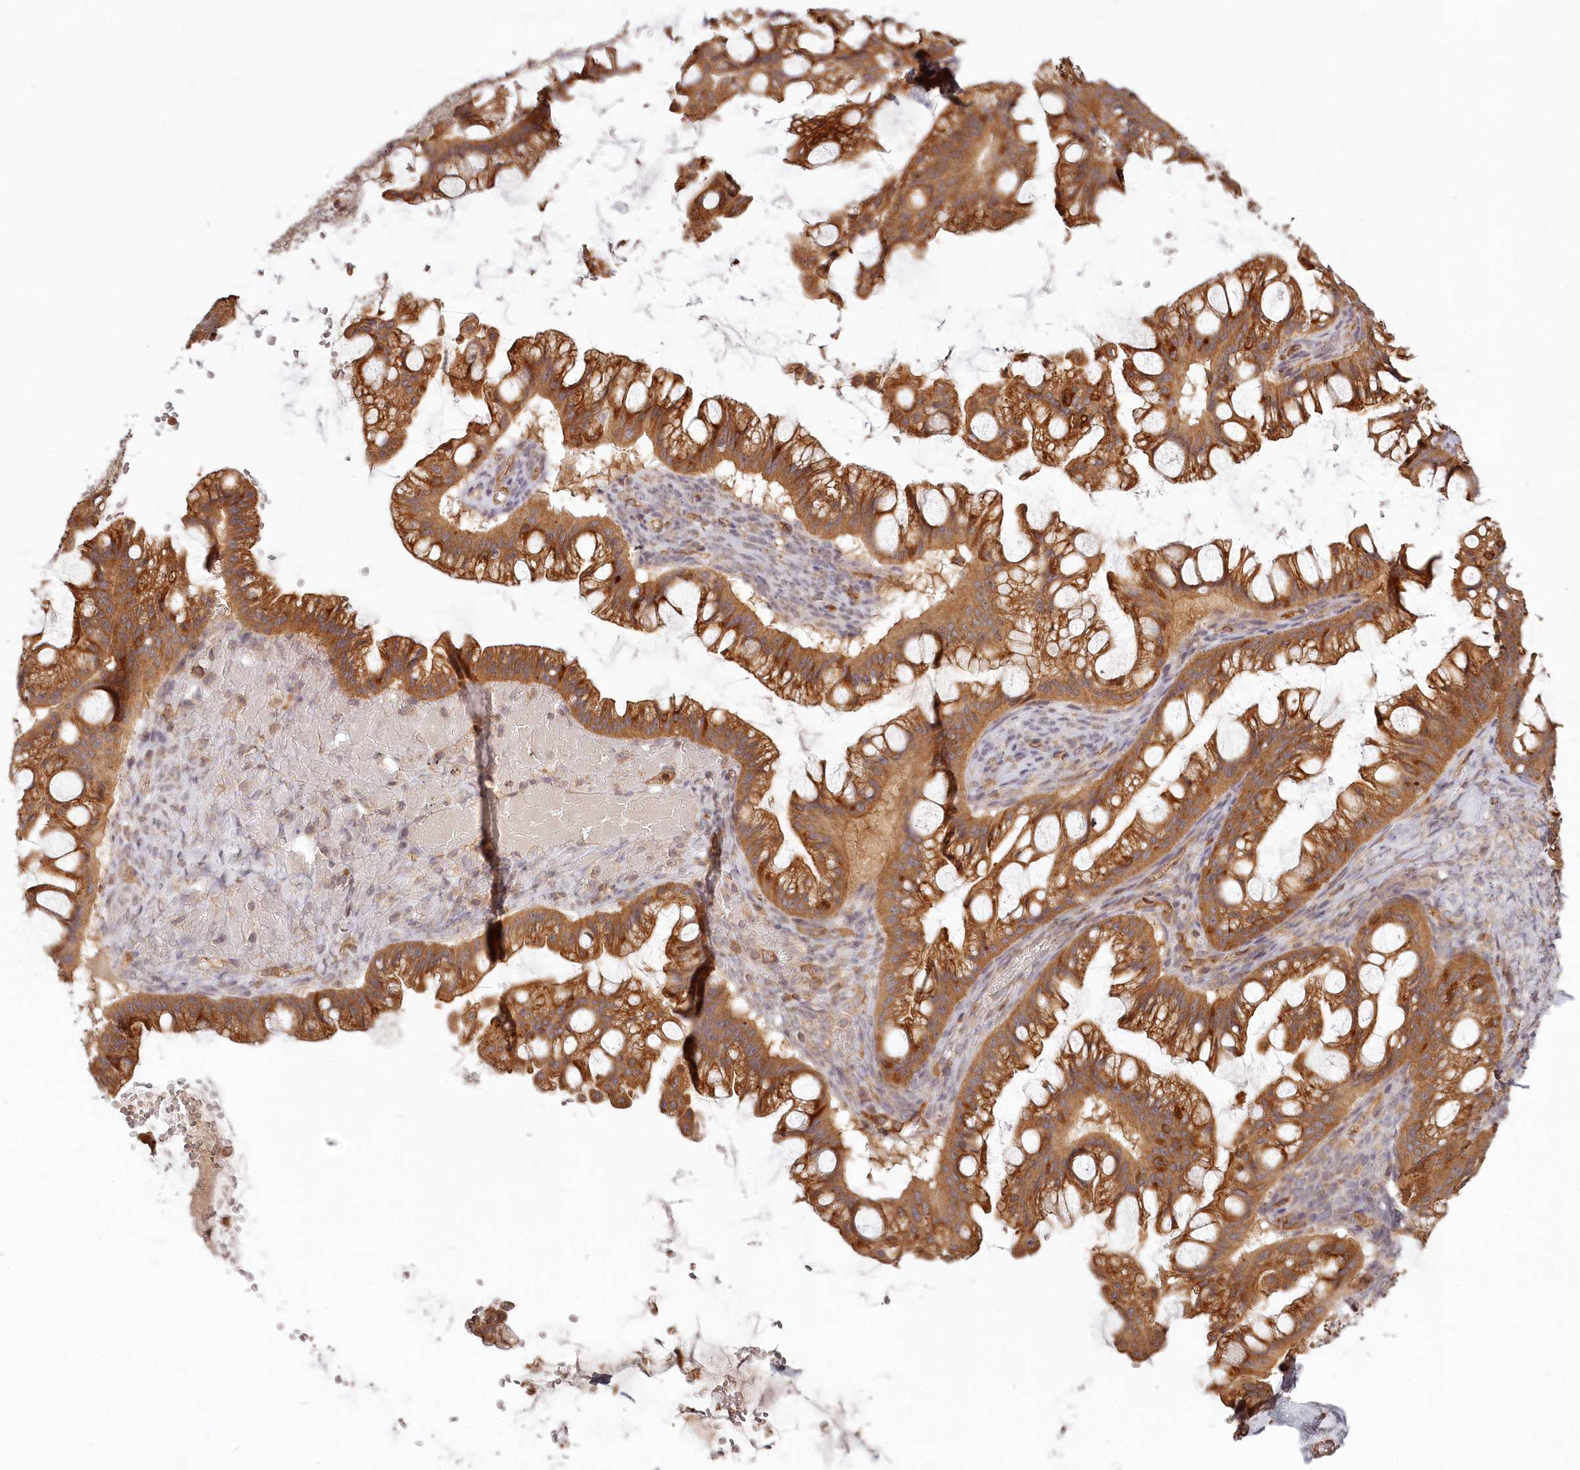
{"staining": {"intensity": "moderate", "quantity": ">75%", "location": "cytoplasmic/membranous"}, "tissue": "ovarian cancer", "cell_type": "Tumor cells", "image_type": "cancer", "snomed": [{"axis": "morphology", "description": "Cystadenocarcinoma, mucinous, NOS"}, {"axis": "topography", "description": "Ovary"}], "caption": "A medium amount of moderate cytoplasmic/membranous positivity is identified in about >75% of tumor cells in ovarian cancer (mucinous cystadenocarcinoma) tissue. (IHC, brightfield microscopy, high magnification).", "gene": "TMIE", "patient": {"sex": "female", "age": 73}}